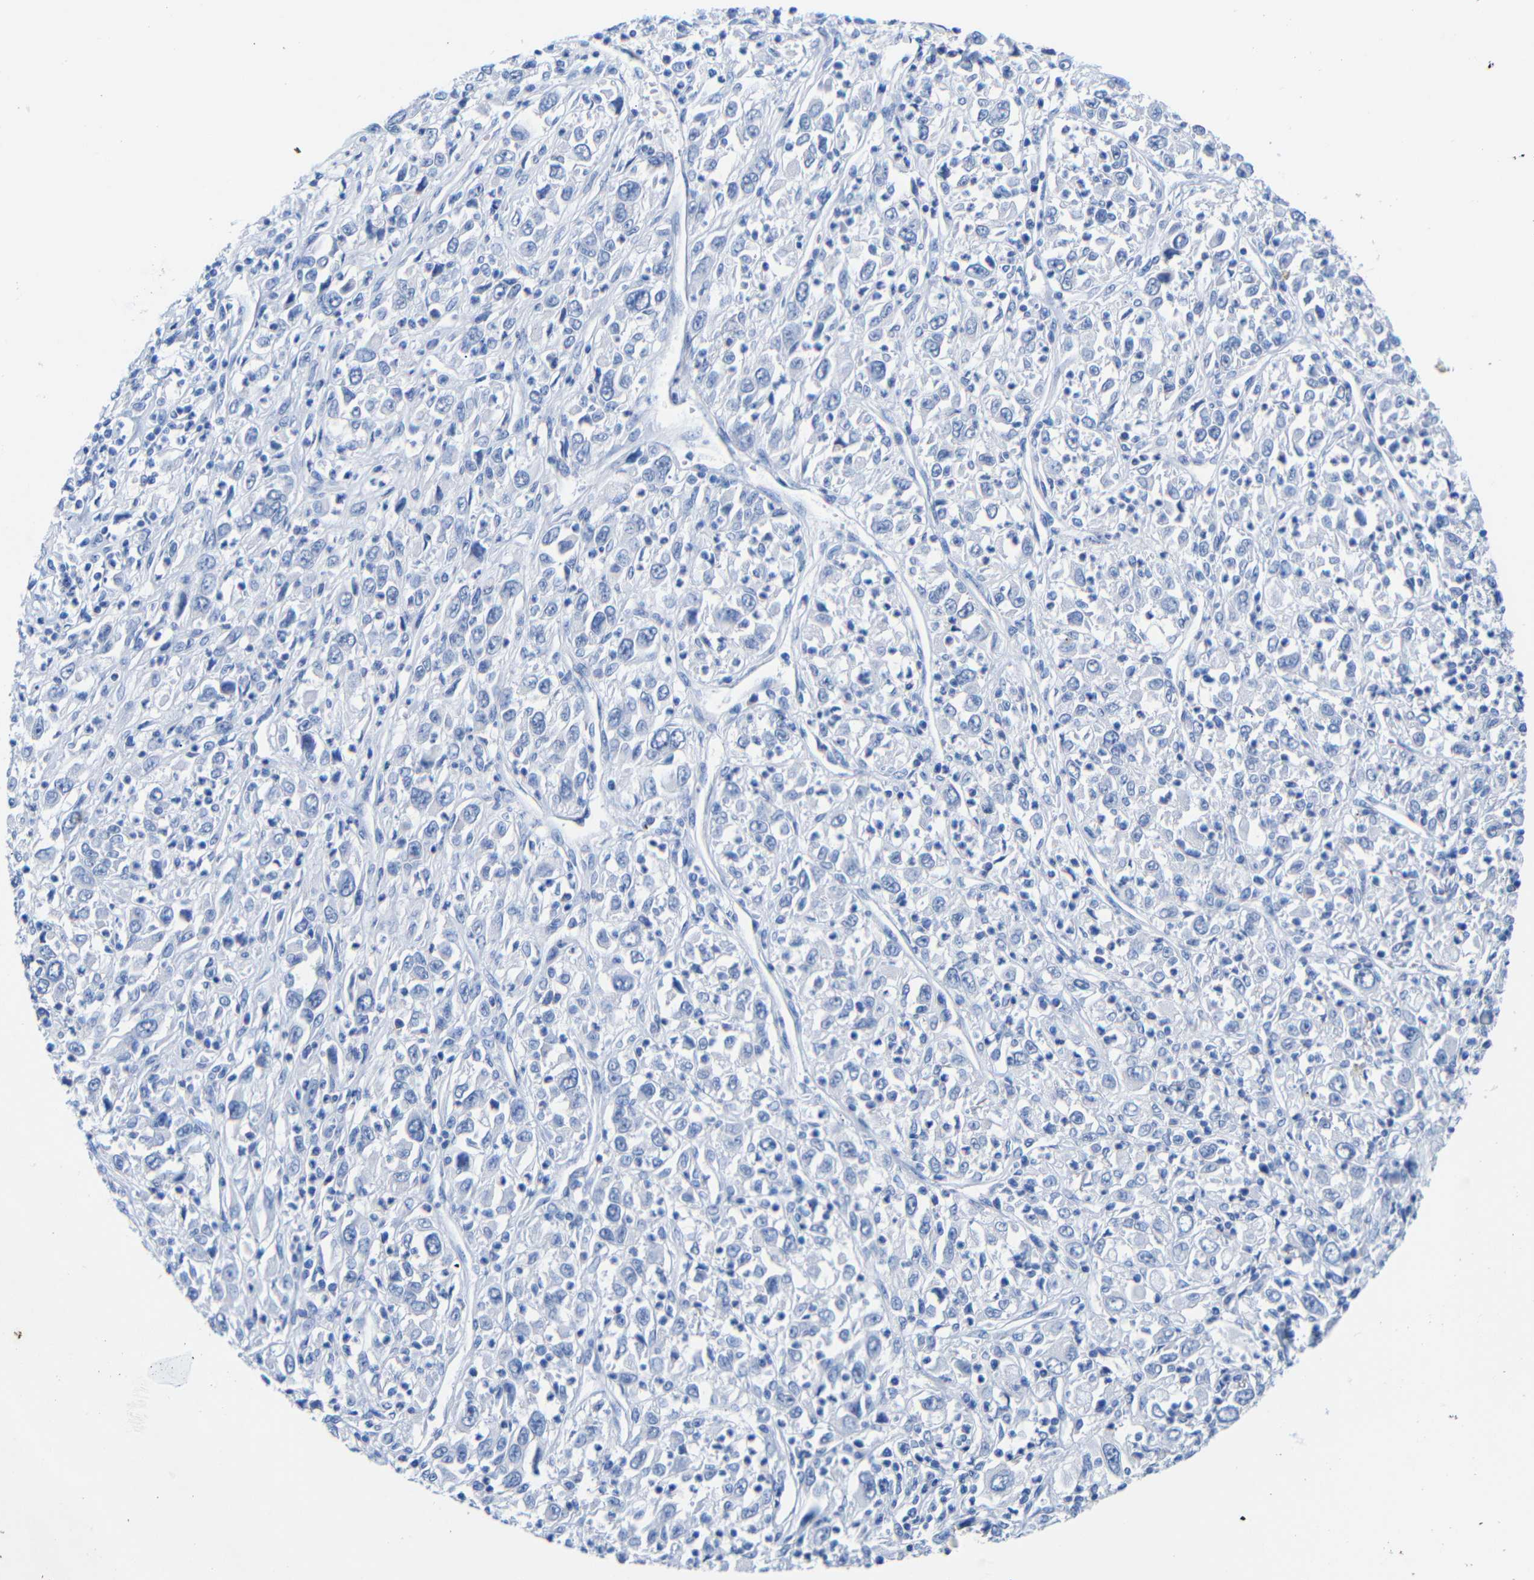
{"staining": {"intensity": "negative", "quantity": "none", "location": "none"}, "tissue": "melanoma", "cell_type": "Tumor cells", "image_type": "cancer", "snomed": [{"axis": "morphology", "description": "Malignant melanoma, Metastatic site"}, {"axis": "topography", "description": "Skin"}], "caption": "DAB (3,3'-diaminobenzidine) immunohistochemical staining of human melanoma shows no significant expression in tumor cells. The staining is performed using DAB (3,3'-diaminobenzidine) brown chromogen with nuclei counter-stained in using hematoxylin.", "gene": "CGNL1", "patient": {"sex": "female", "age": 56}}